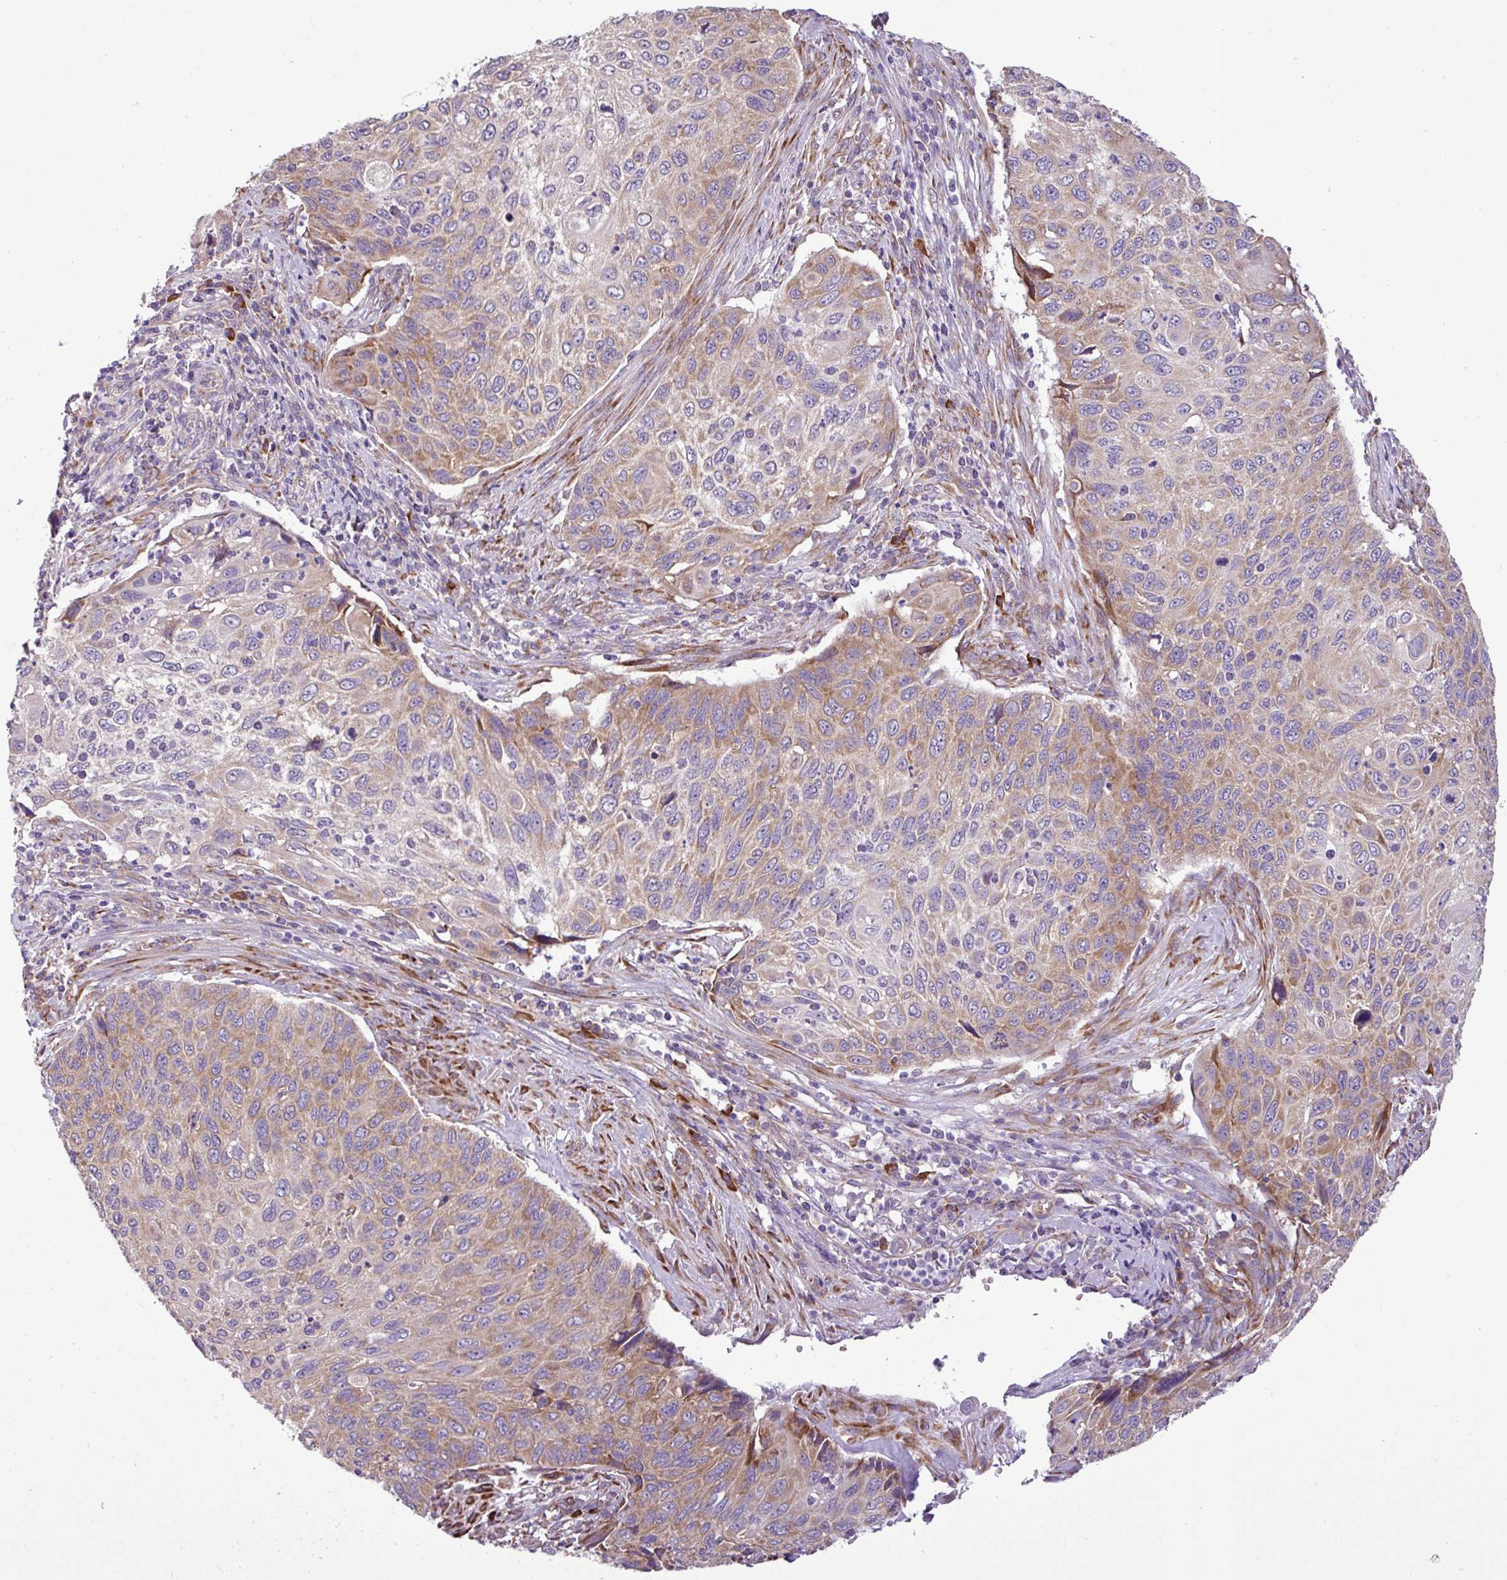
{"staining": {"intensity": "moderate", "quantity": "25%-75%", "location": "cytoplasmic/membranous"}, "tissue": "cervical cancer", "cell_type": "Tumor cells", "image_type": "cancer", "snomed": [{"axis": "morphology", "description": "Squamous cell carcinoma, NOS"}, {"axis": "topography", "description": "Cervix"}], "caption": "Moderate cytoplasmic/membranous protein expression is identified in about 25%-75% of tumor cells in squamous cell carcinoma (cervical).", "gene": "RPL13", "patient": {"sex": "female", "age": 70}}